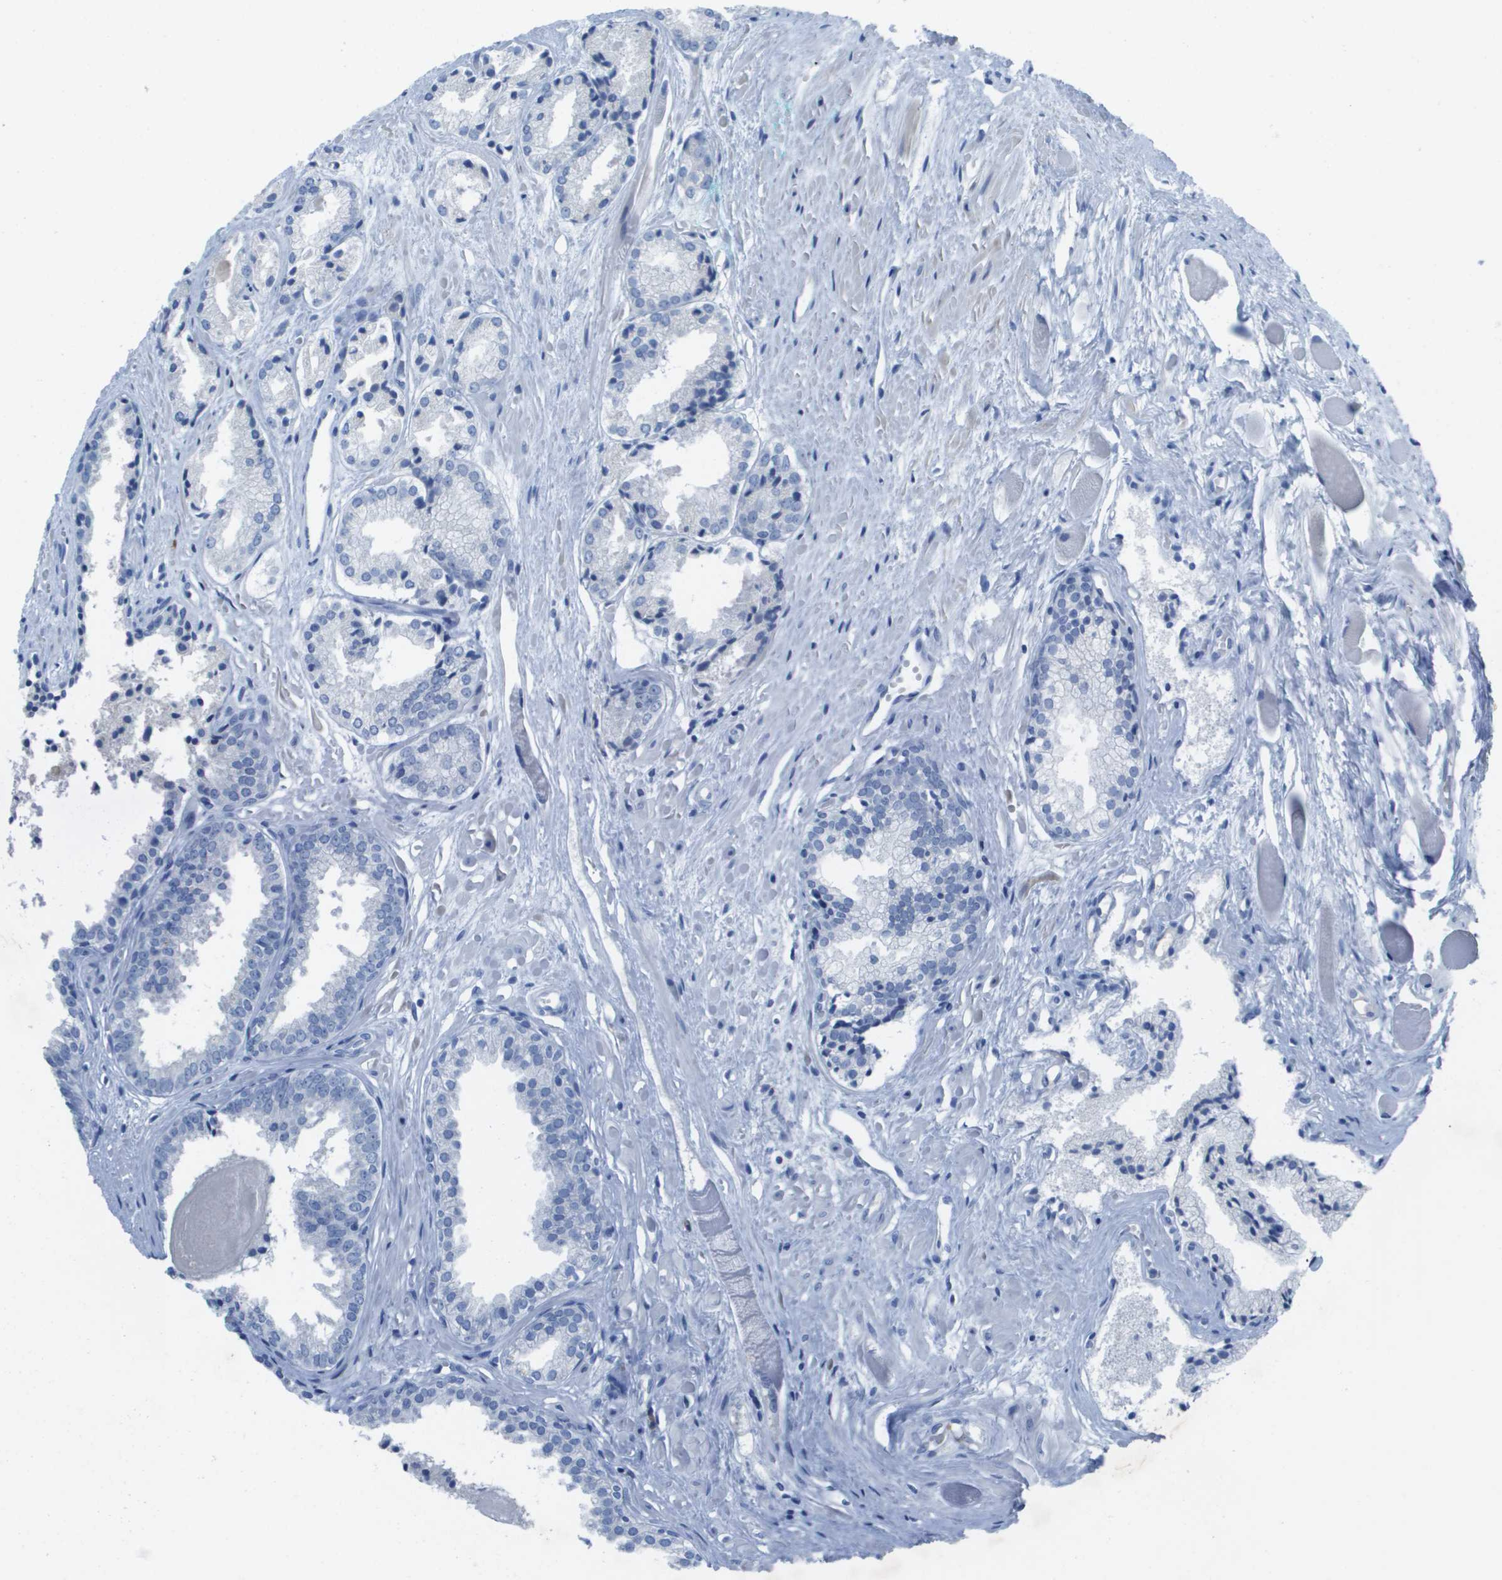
{"staining": {"intensity": "negative", "quantity": "none", "location": "none"}, "tissue": "prostate cancer", "cell_type": "Tumor cells", "image_type": "cancer", "snomed": [{"axis": "morphology", "description": "Adenocarcinoma, Low grade"}, {"axis": "topography", "description": "Prostate"}], "caption": "There is no significant positivity in tumor cells of prostate cancer. (DAB (3,3'-diaminobenzidine) immunohistochemistry (IHC), high magnification).", "gene": "GPR18", "patient": {"sex": "male", "age": 53}}